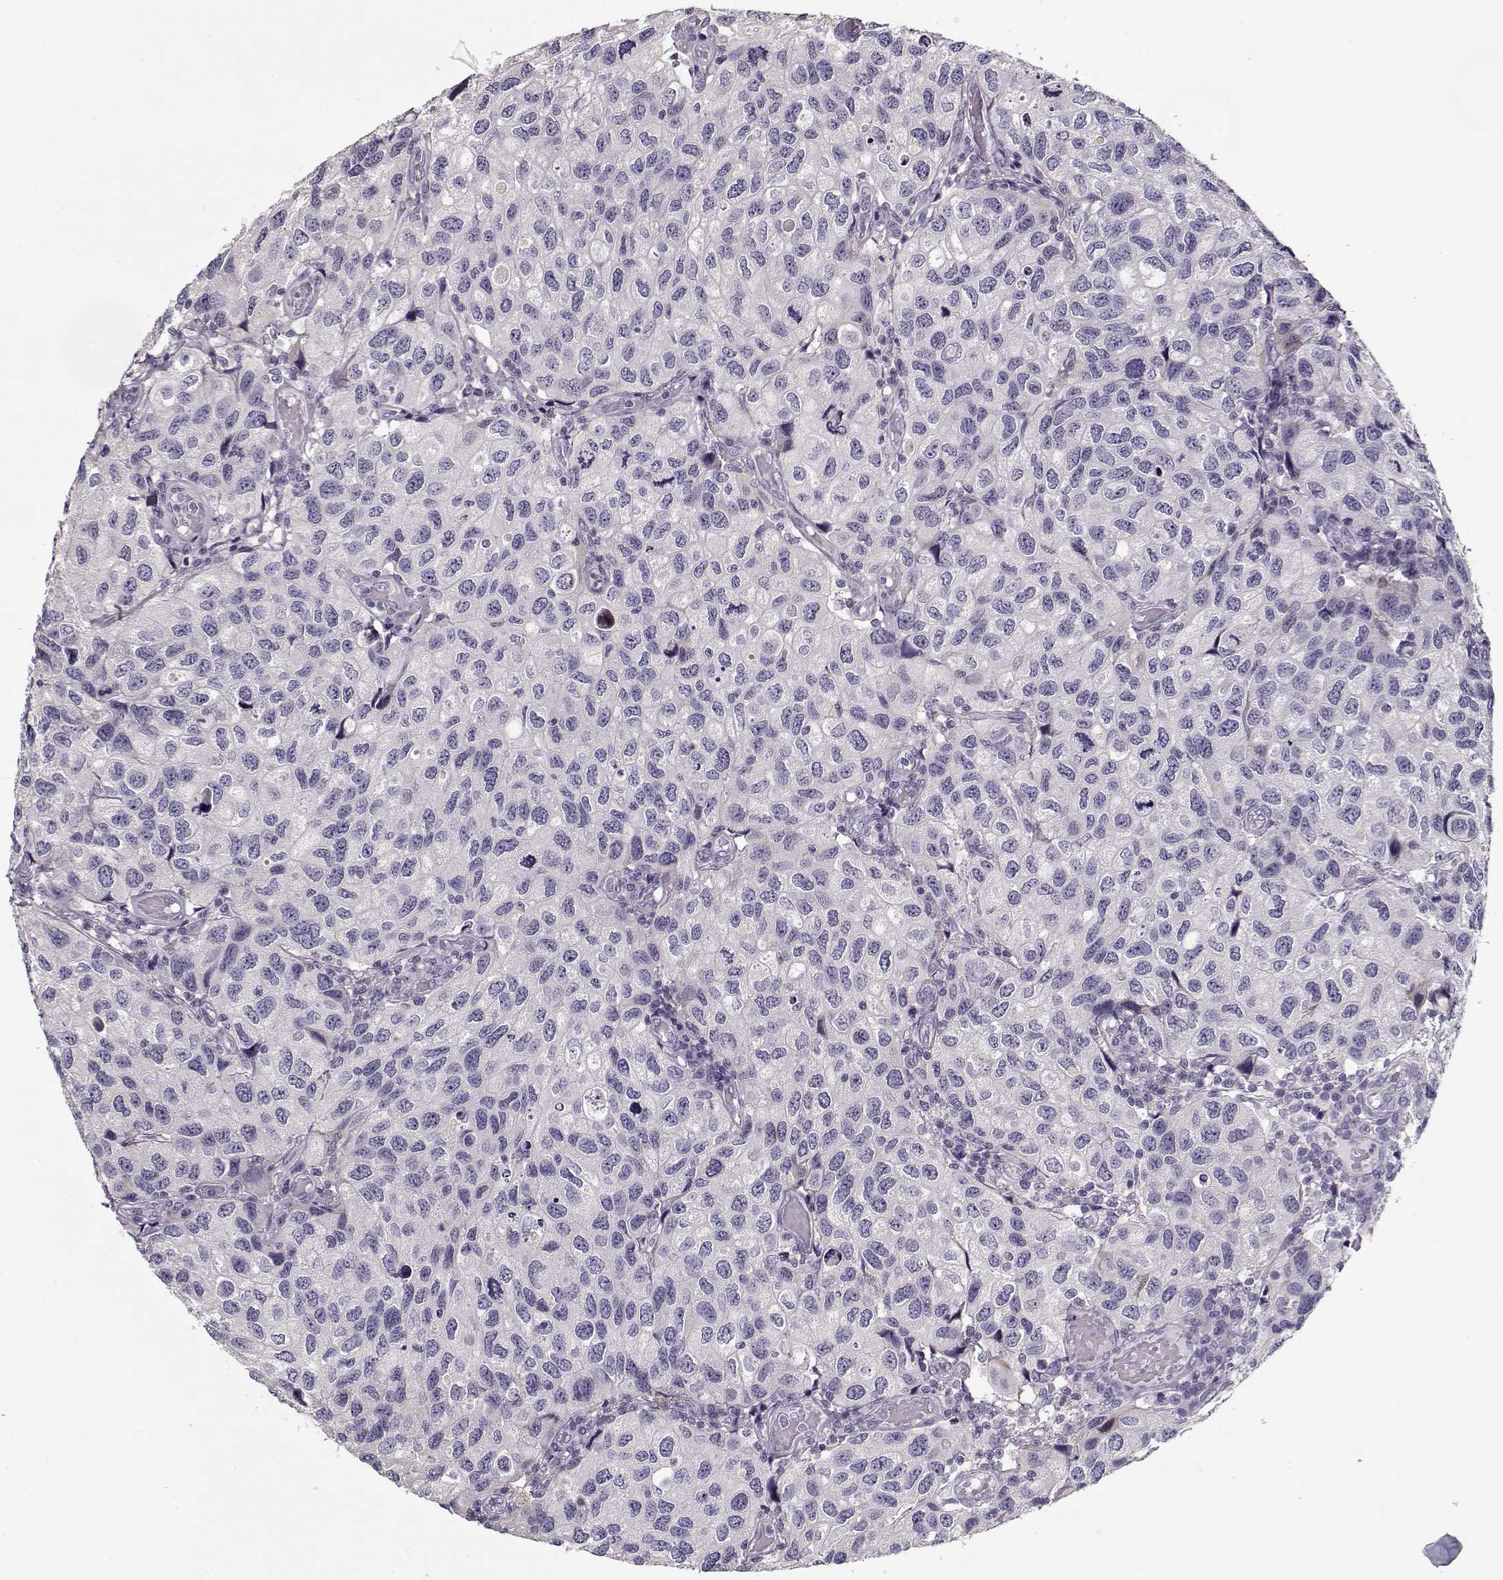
{"staining": {"intensity": "negative", "quantity": "none", "location": "none"}, "tissue": "urothelial cancer", "cell_type": "Tumor cells", "image_type": "cancer", "snomed": [{"axis": "morphology", "description": "Urothelial carcinoma, High grade"}, {"axis": "topography", "description": "Urinary bladder"}], "caption": "Urothelial cancer was stained to show a protein in brown. There is no significant positivity in tumor cells. (Brightfield microscopy of DAB immunohistochemistry at high magnification).", "gene": "CCDC136", "patient": {"sex": "male", "age": 79}}